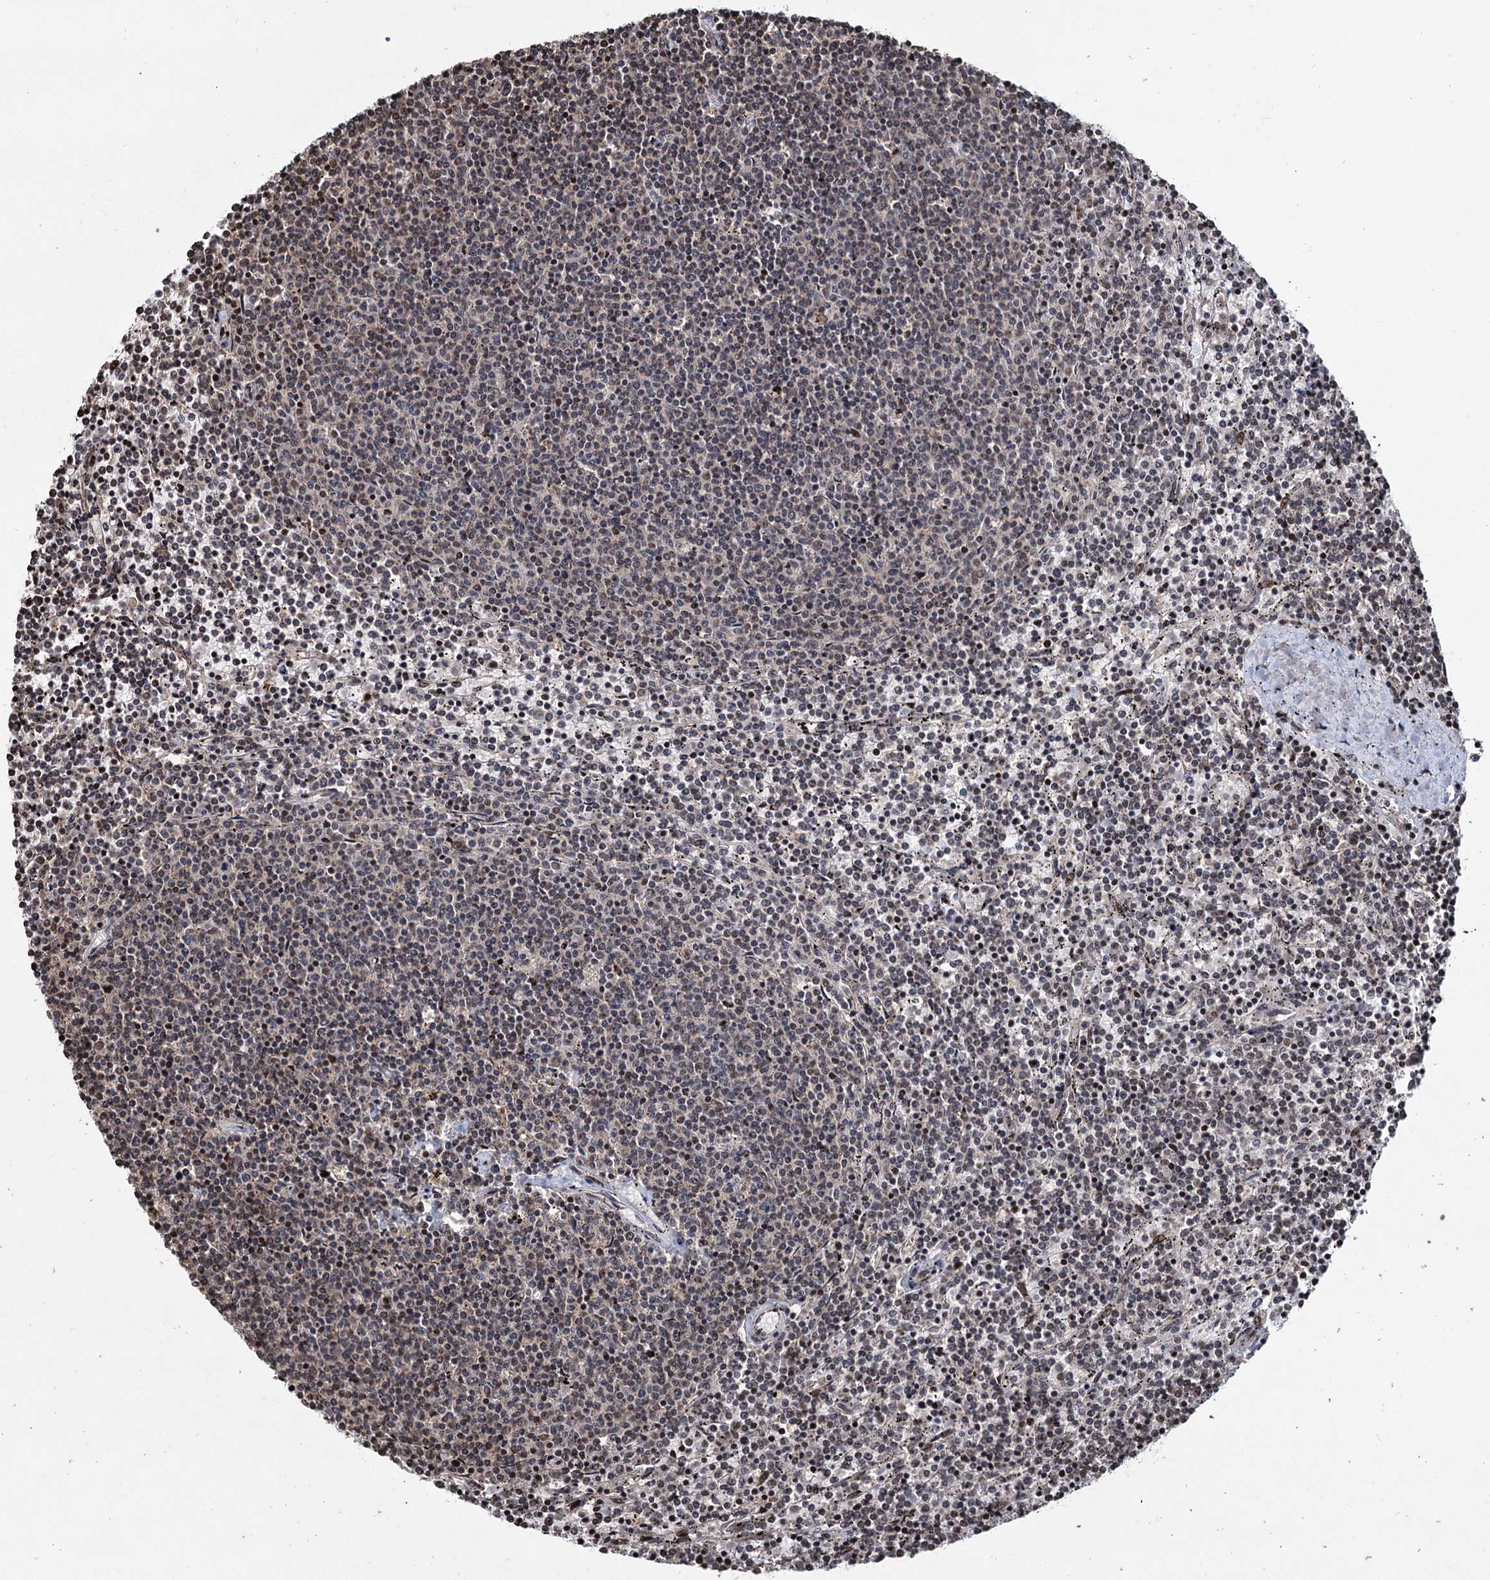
{"staining": {"intensity": "weak", "quantity": "25%-75%", "location": "nuclear"}, "tissue": "lymphoma", "cell_type": "Tumor cells", "image_type": "cancer", "snomed": [{"axis": "morphology", "description": "Malignant lymphoma, non-Hodgkin's type, Low grade"}, {"axis": "topography", "description": "Spleen"}], "caption": "Malignant lymphoma, non-Hodgkin's type (low-grade) was stained to show a protein in brown. There is low levels of weak nuclear positivity in approximately 25%-75% of tumor cells.", "gene": "EYA4", "patient": {"sex": "female", "age": 50}}